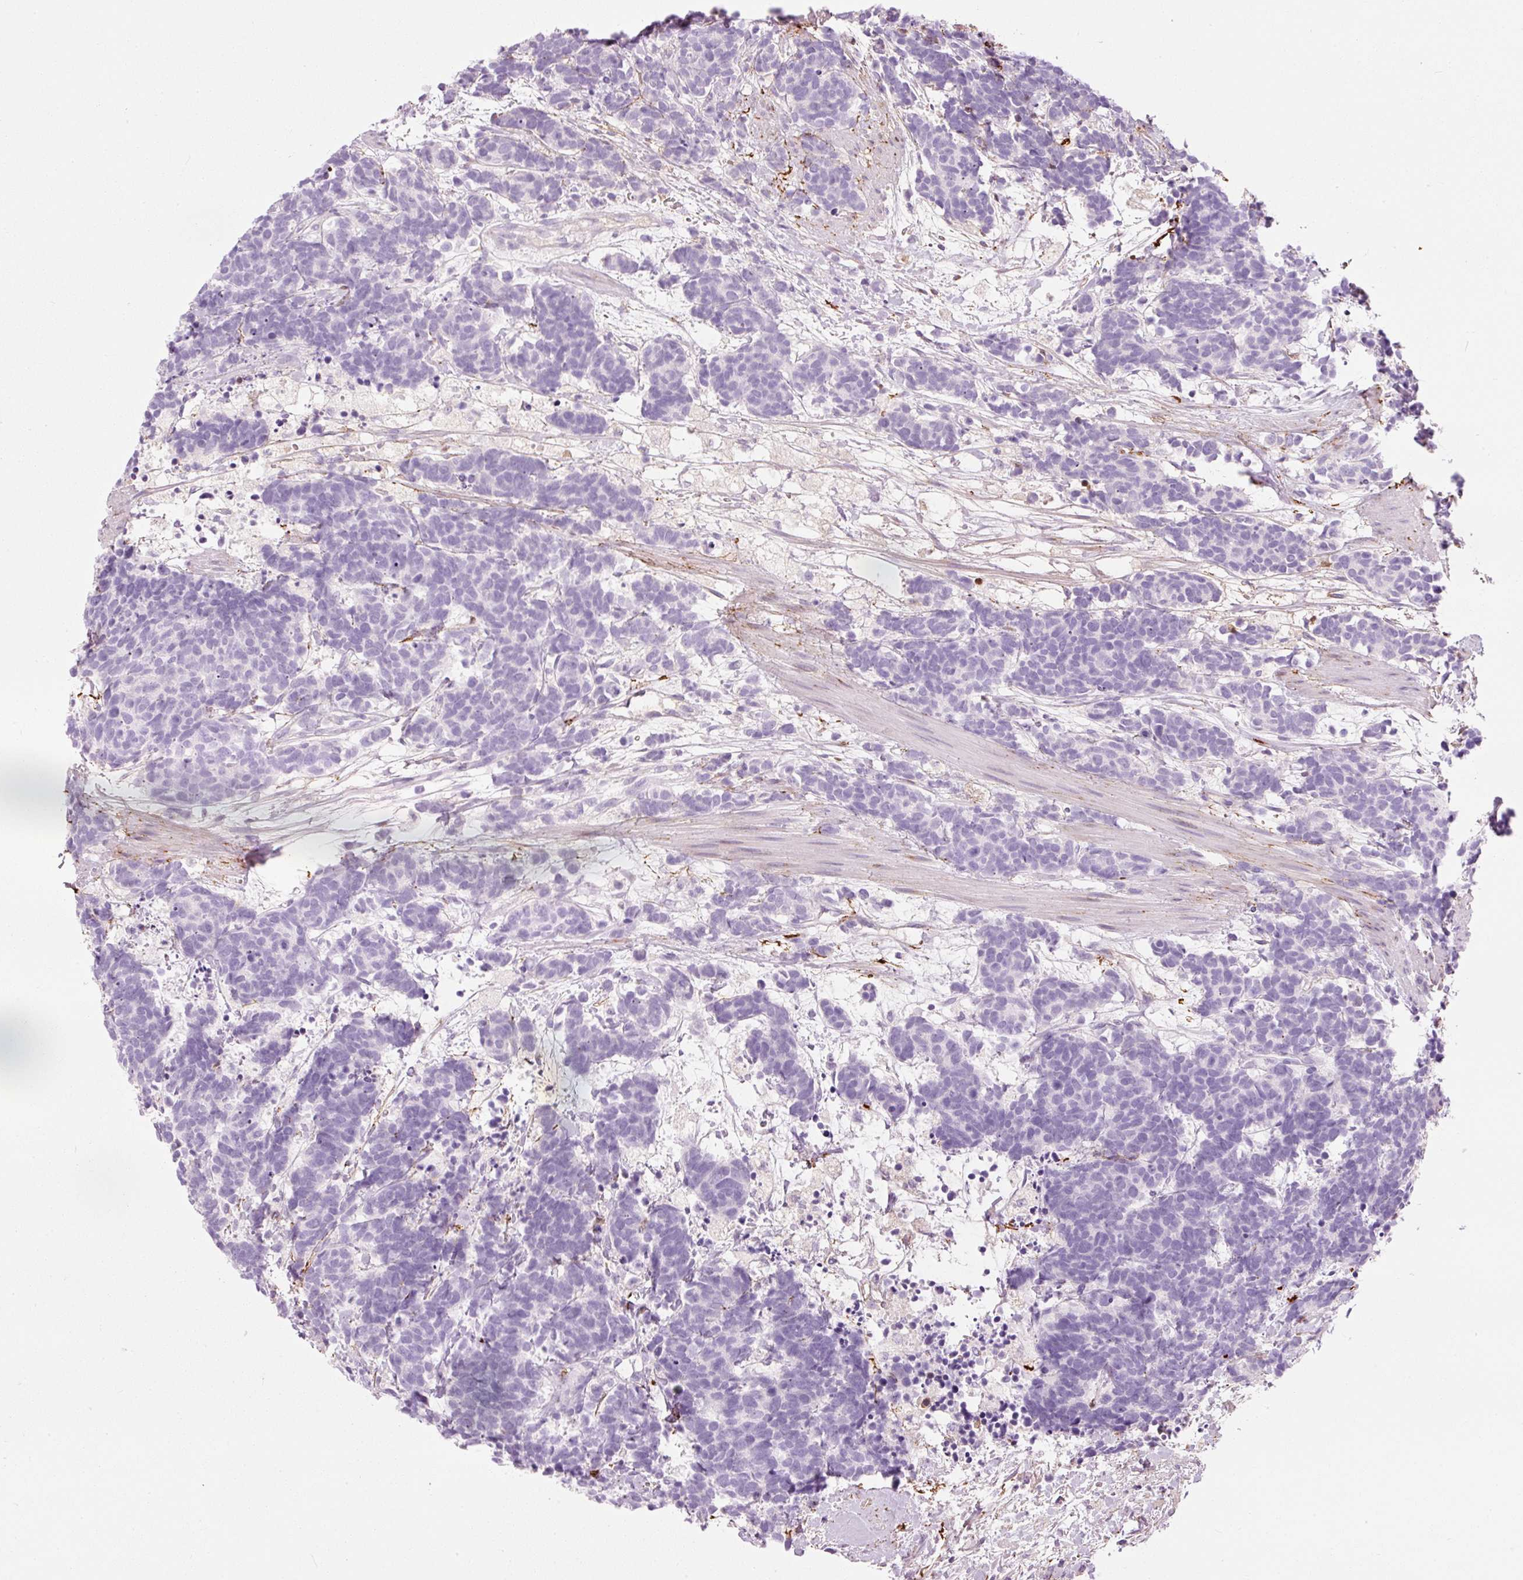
{"staining": {"intensity": "negative", "quantity": "none", "location": "none"}, "tissue": "carcinoid", "cell_type": "Tumor cells", "image_type": "cancer", "snomed": [{"axis": "morphology", "description": "Carcinoma, NOS"}, {"axis": "morphology", "description": "Carcinoid, malignant, NOS"}, {"axis": "topography", "description": "Prostate"}], "caption": "This is an IHC histopathology image of human carcinoma. There is no expression in tumor cells.", "gene": "MFAP4", "patient": {"sex": "male", "age": 57}}